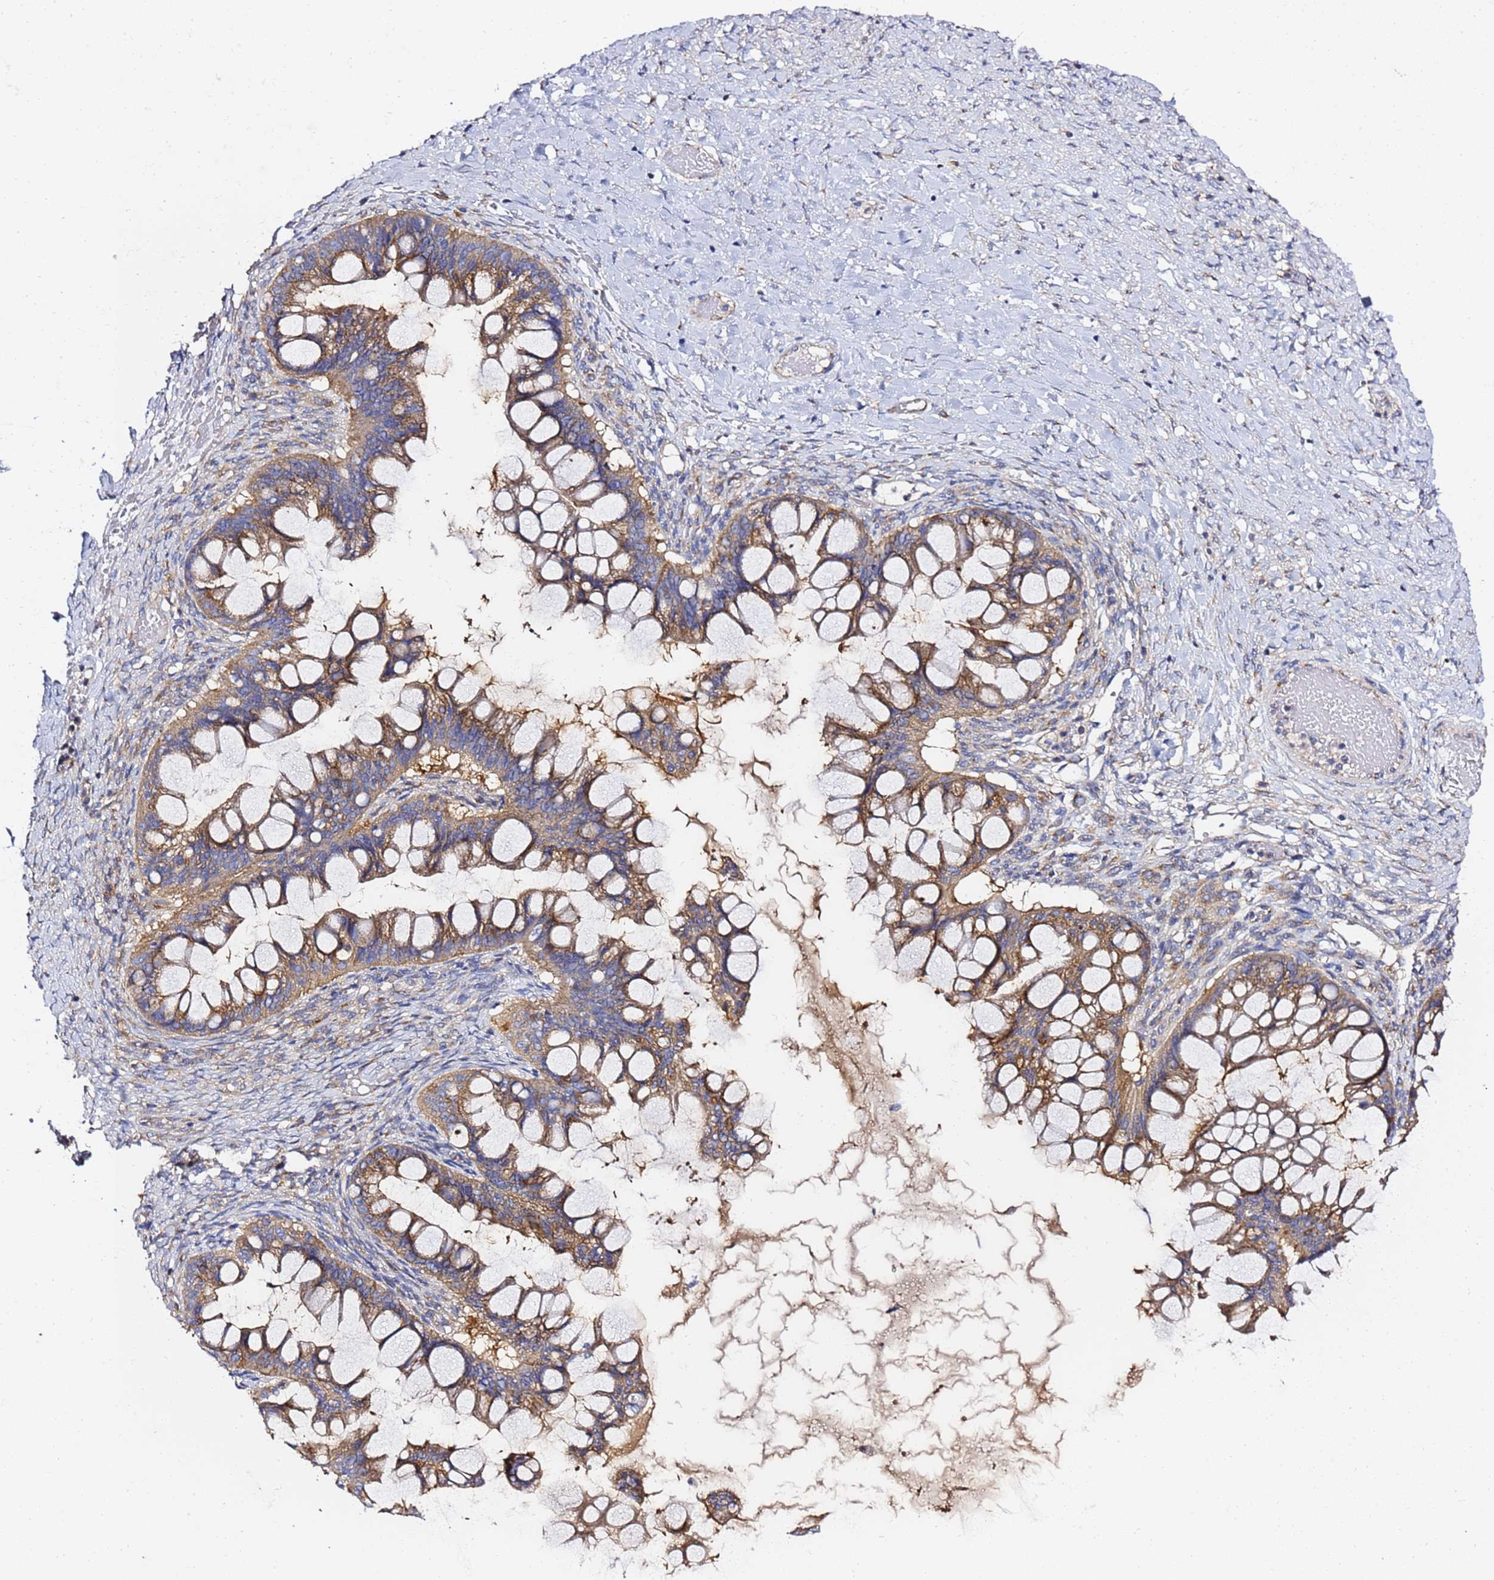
{"staining": {"intensity": "moderate", "quantity": ">75%", "location": "cytoplasmic/membranous"}, "tissue": "ovarian cancer", "cell_type": "Tumor cells", "image_type": "cancer", "snomed": [{"axis": "morphology", "description": "Cystadenocarcinoma, mucinous, NOS"}, {"axis": "topography", "description": "Ovary"}], "caption": "Brown immunohistochemical staining in human ovarian cancer (mucinous cystadenocarcinoma) reveals moderate cytoplasmic/membranous positivity in about >75% of tumor cells.", "gene": "ANAPC1", "patient": {"sex": "female", "age": 73}}